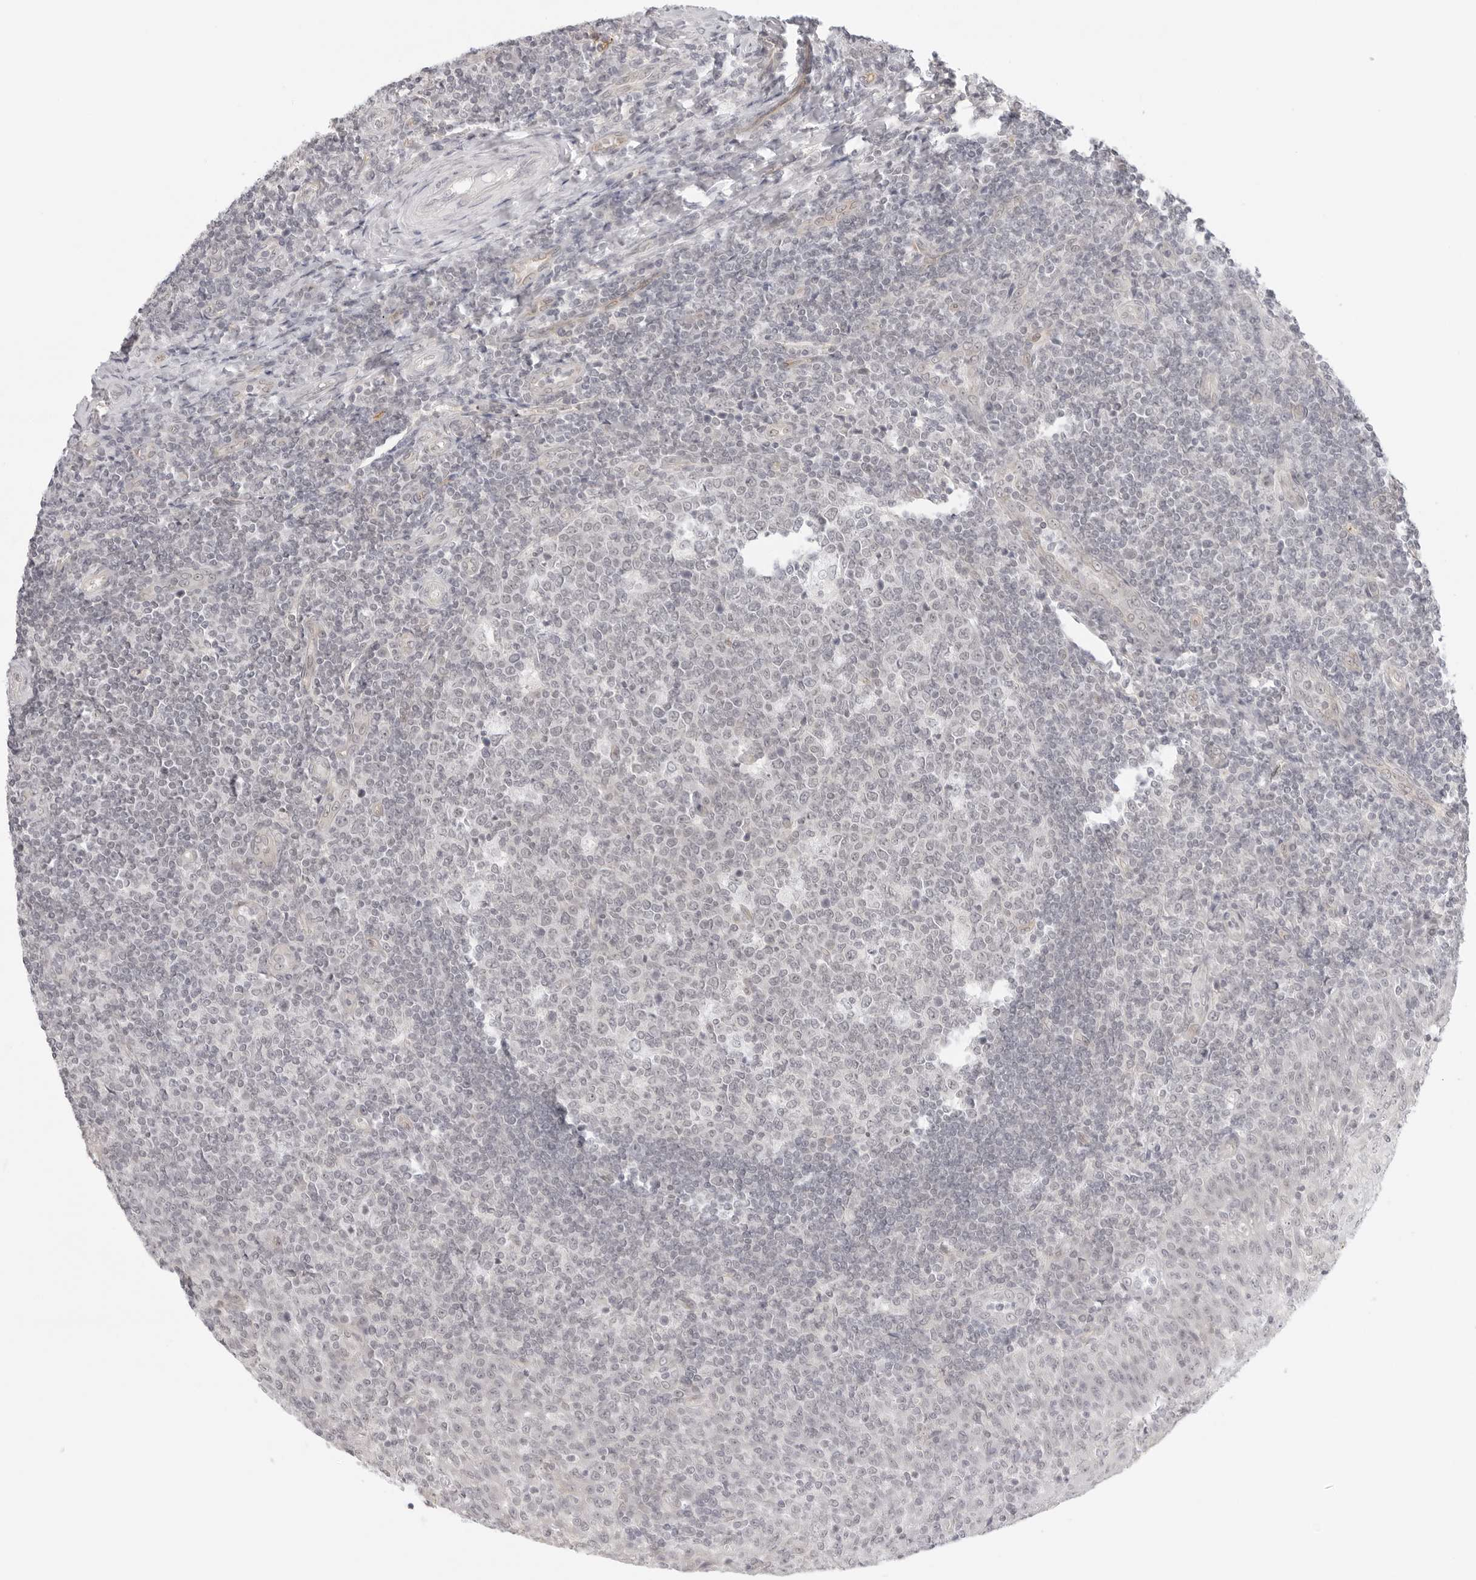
{"staining": {"intensity": "negative", "quantity": "none", "location": "none"}, "tissue": "tonsil", "cell_type": "Germinal center cells", "image_type": "normal", "snomed": [{"axis": "morphology", "description": "Normal tissue, NOS"}, {"axis": "topography", "description": "Tonsil"}], "caption": "DAB (3,3'-diaminobenzidine) immunohistochemical staining of benign tonsil exhibits no significant positivity in germinal center cells. (DAB (3,3'-diaminobenzidine) IHC visualized using brightfield microscopy, high magnification).", "gene": "MED18", "patient": {"sex": "female", "age": 19}}